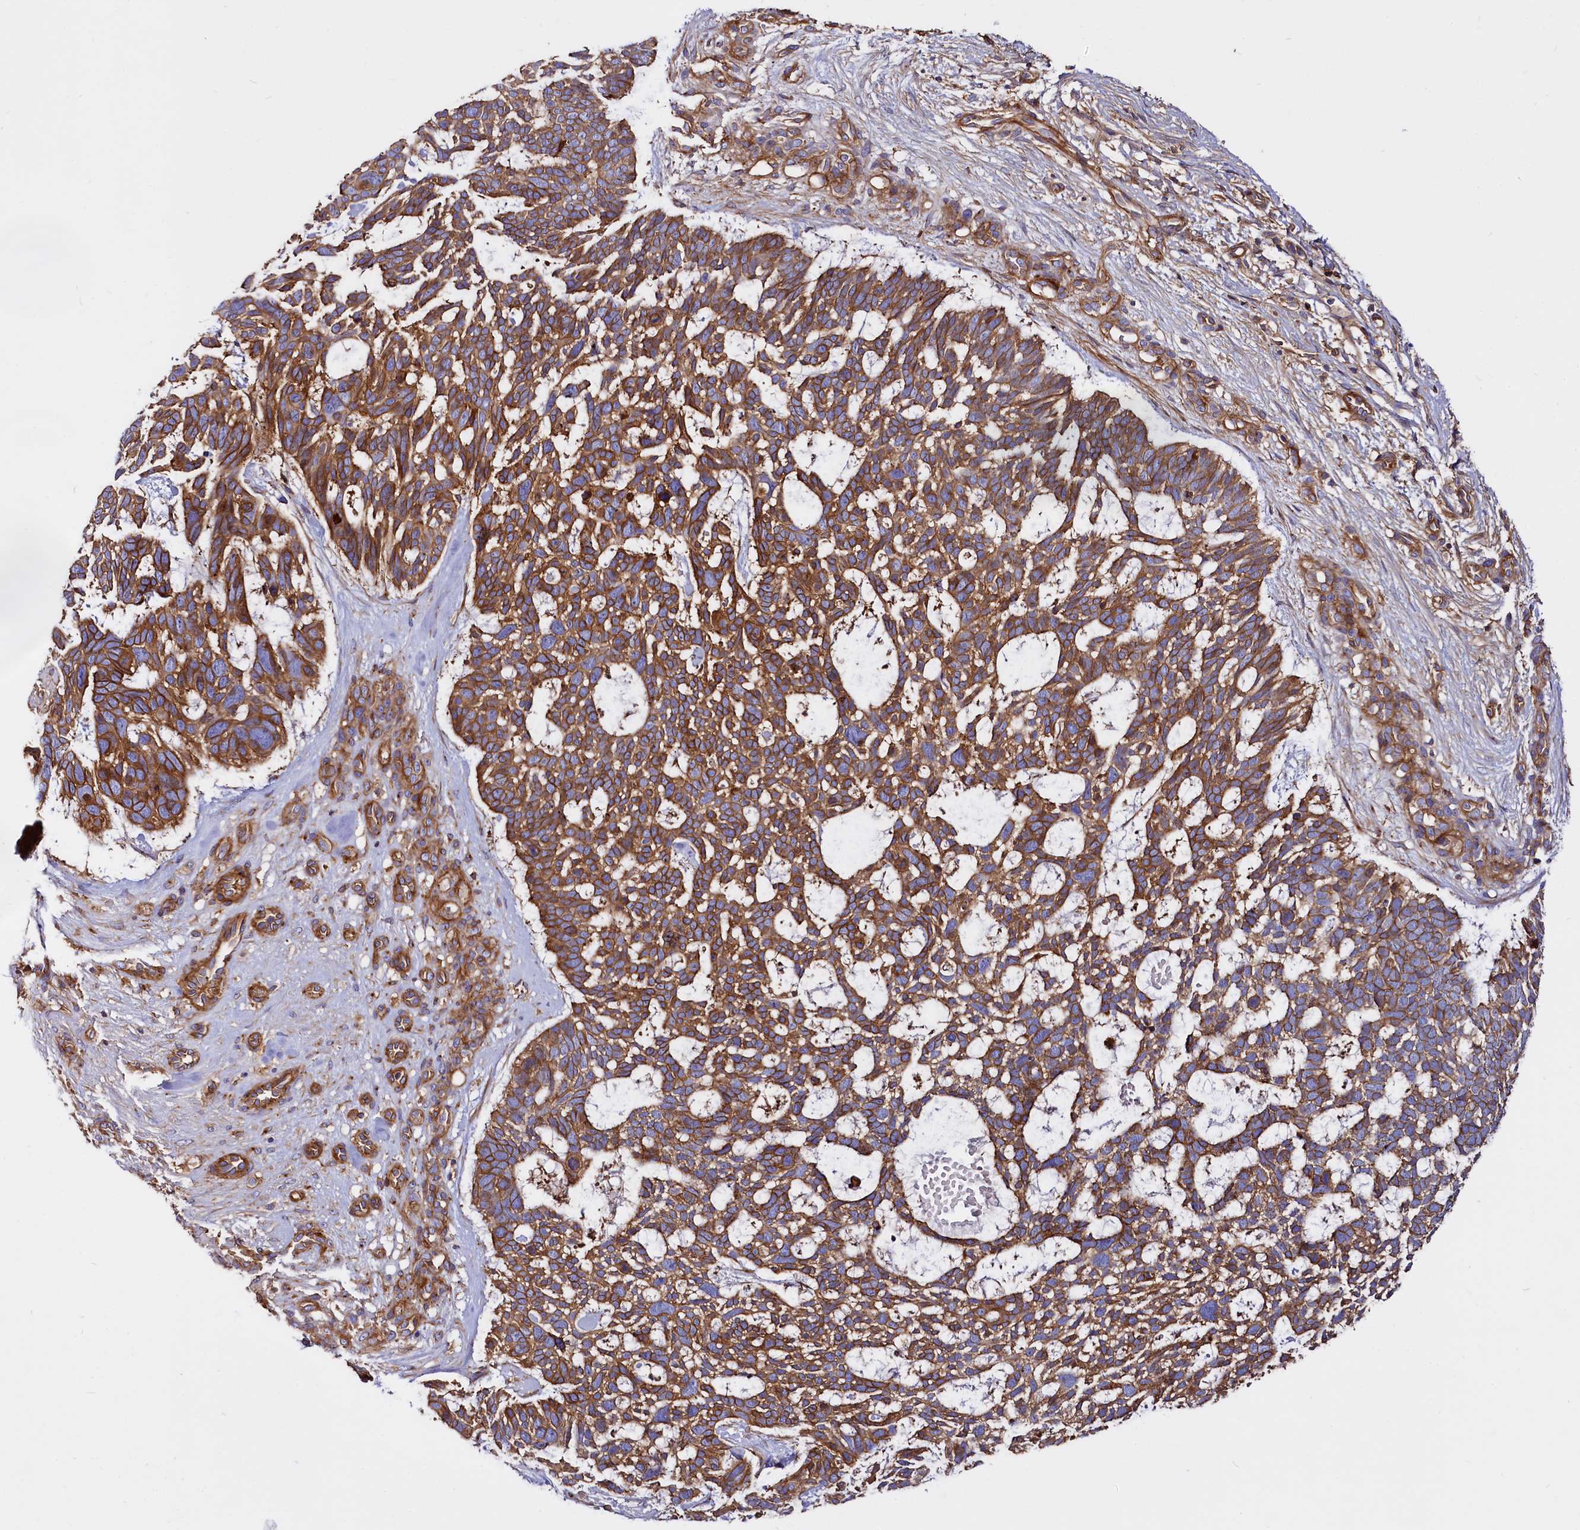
{"staining": {"intensity": "strong", "quantity": ">75%", "location": "cytoplasmic/membranous"}, "tissue": "skin cancer", "cell_type": "Tumor cells", "image_type": "cancer", "snomed": [{"axis": "morphology", "description": "Basal cell carcinoma"}, {"axis": "topography", "description": "Skin"}], "caption": "Human skin cancer (basal cell carcinoma) stained with a brown dye shows strong cytoplasmic/membranous positive positivity in approximately >75% of tumor cells.", "gene": "ANO6", "patient": {"sex": "male", "age": 88}}